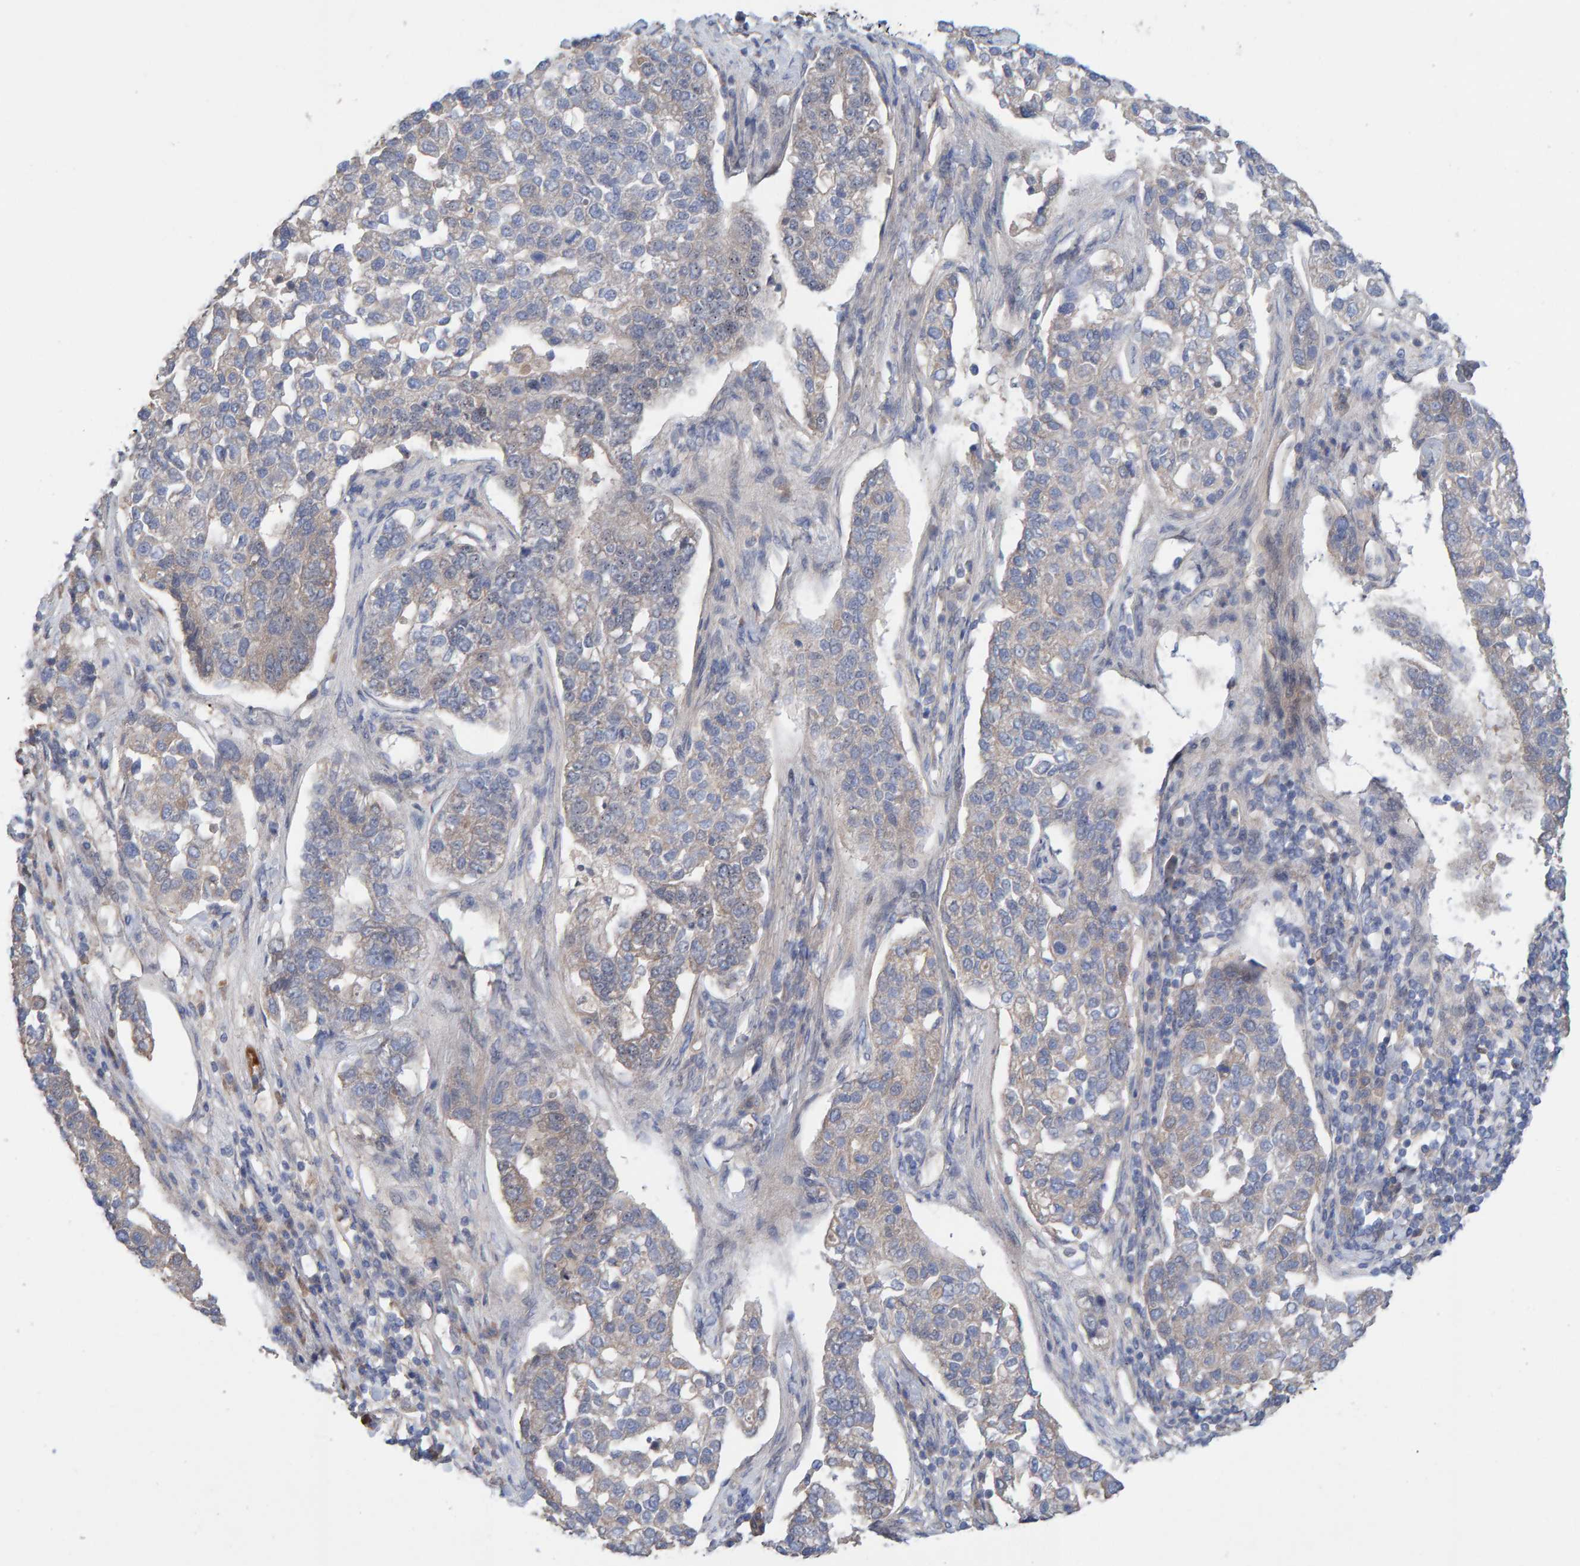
{"staining": {"intensity": "negative", "quantity": "none", "location": "none"}, "tissue": "pancreatic cancer", "cell_type": "Tumor cells", "image_type": "cancer", "snomed": [{"axis": "morphology", "description": "Adenocarcinoma, NOS"}, {"axis": "topography", "description": "Pancreas"}], "caption": "Immunohistochemistry image of neoplastic tissue: human pancreatic cancer (adenocarcinoma) stained with DAB (3,3'-diaminobenzidine) demonstrates no significant protein expression in tumor cells.", "gene": "LRSAM1", "patient": {"sex": "female", "age": 61}}